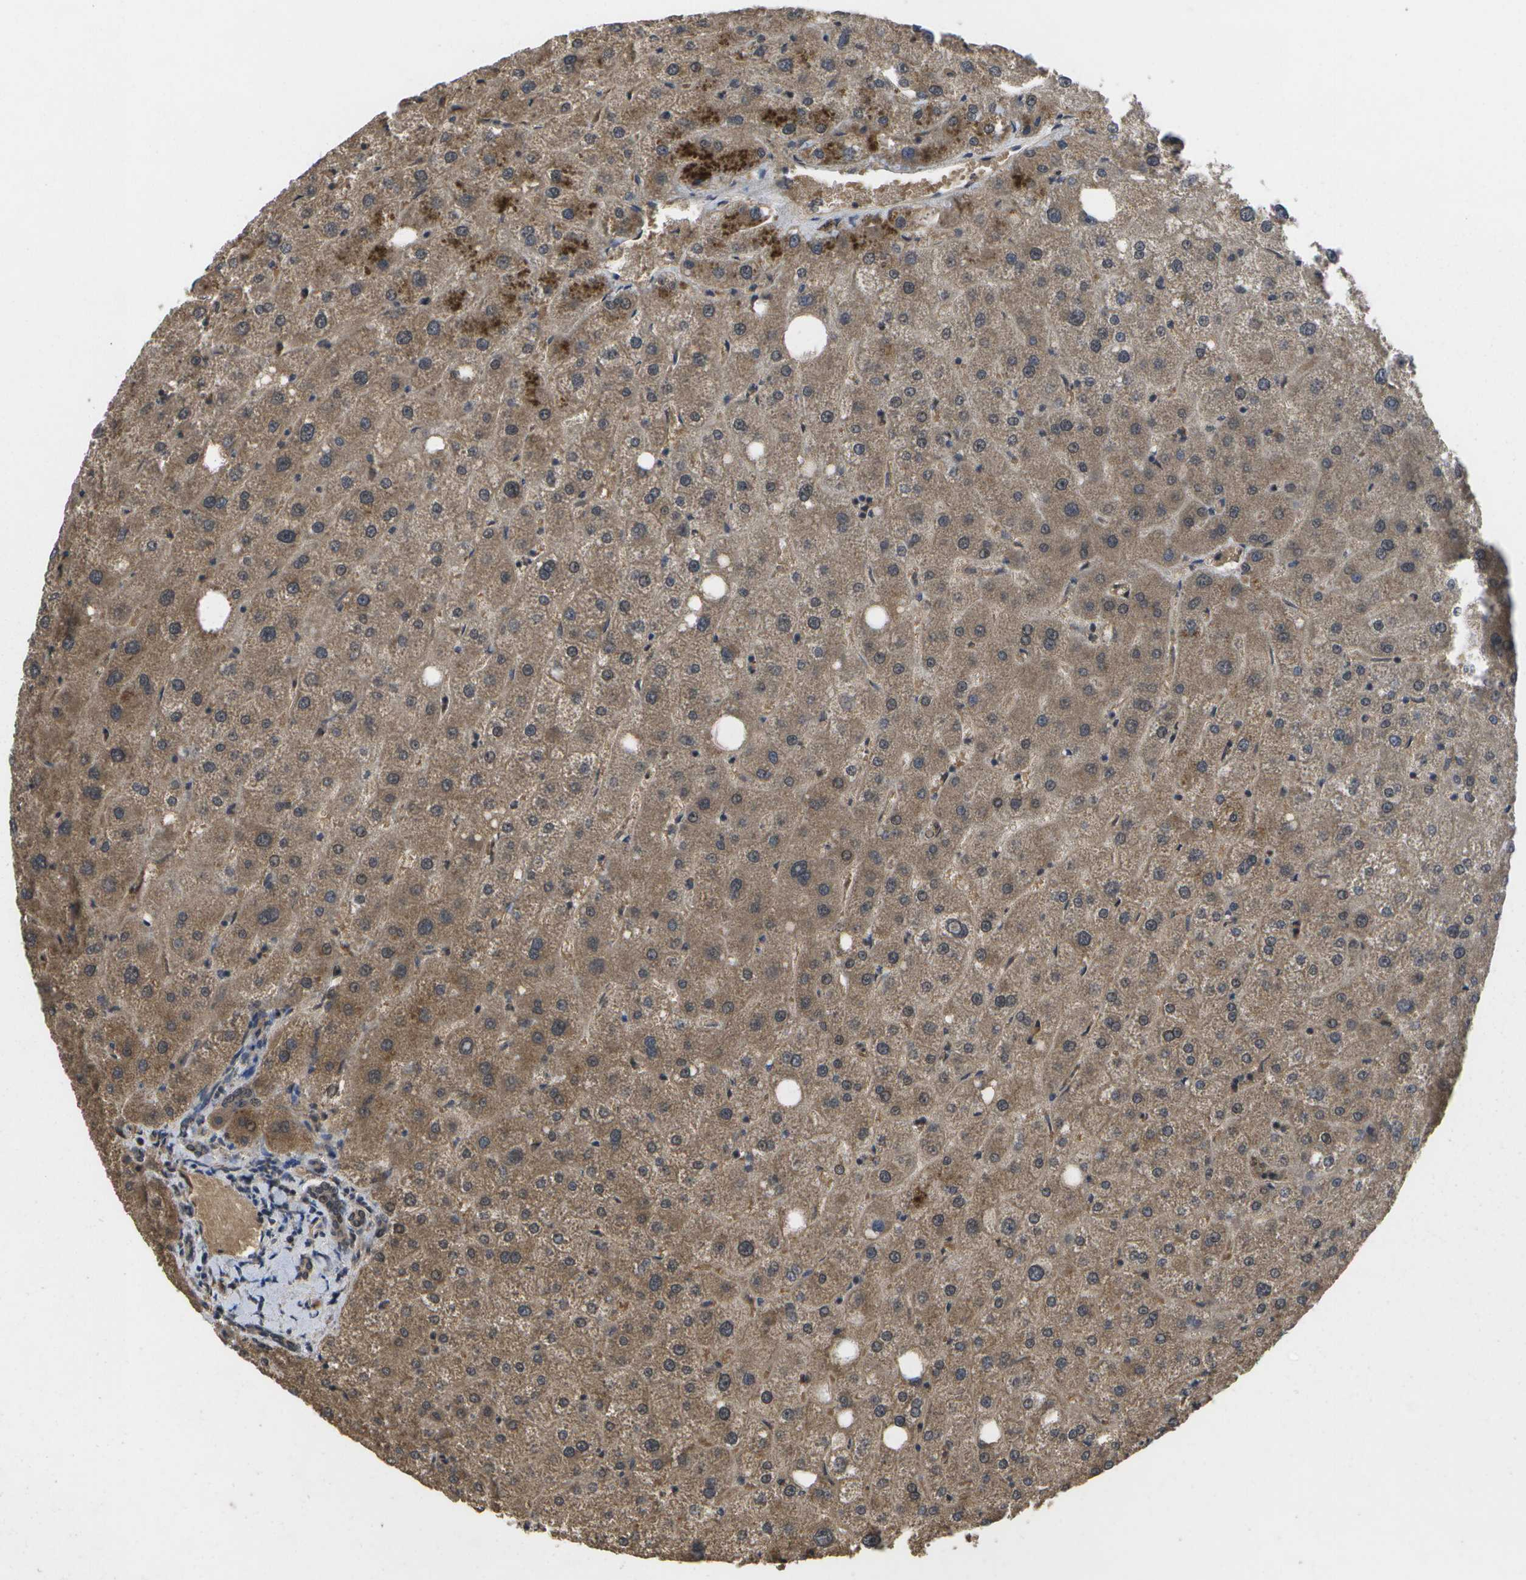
{"staining": {"intensity": "weak", "quantity": ">75%", "location": "cytoplasmic/membranous"}, "tissue": "liver", "cell_type": "Cholangiocytes", "image_type": "normal", "snomed": [{"axis": "morphology", "description": "Normal tissue, NOS"}, {"axis": "topography", "description": "Liver"}], "caption": "An image of human liver stained for a protein shows weak cytoplasmic/membranous brown staining in cholangiocytes. The staining is performed using DAB brown chromogen to label protein expression. The nuclei are counter-stained blue using hematoxylin.", "gene": "ALAS1", "patient": {"sex": "female", "age": 32}}